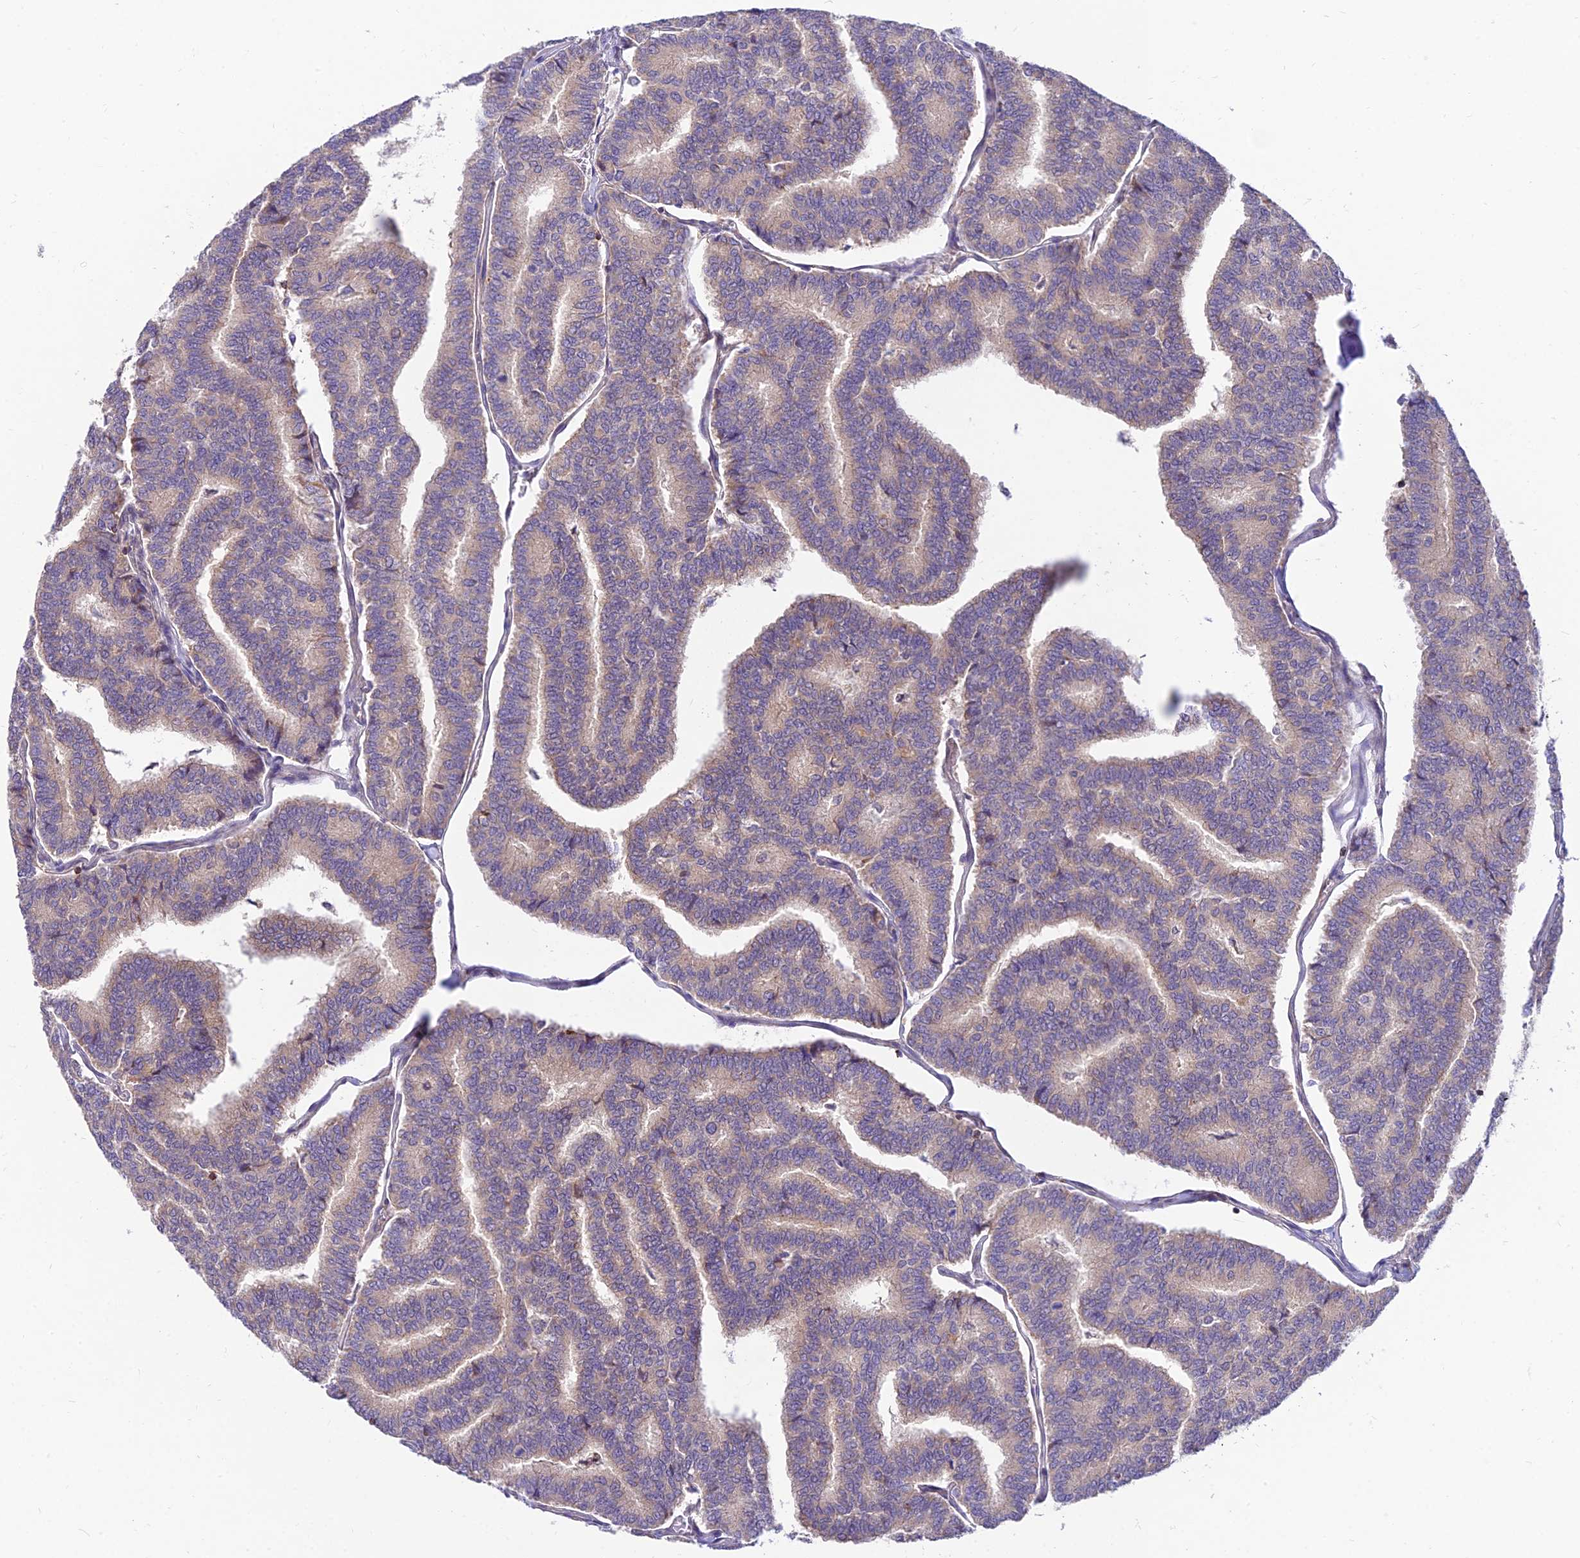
{"staining": {"intensity": "negative", "quantity": "none", "location": "none"}, "tissue": "thyroid cancer", "cell_type": "Tumor cells", "image_type": "cancer", "snomed": [{"axis": "morphology", "description": "Papillary adenocarcinoma, NOS"}, {"axis": "topography", "description": "Thyroid gland"}], "caption": "This is a micrograph of immunohistochemistry (IHC) staining of thyroid cancer, which shows no staining in tumor cells.", "gene": "C6orf132", "patient": {"sex": "female", "age": 35}}